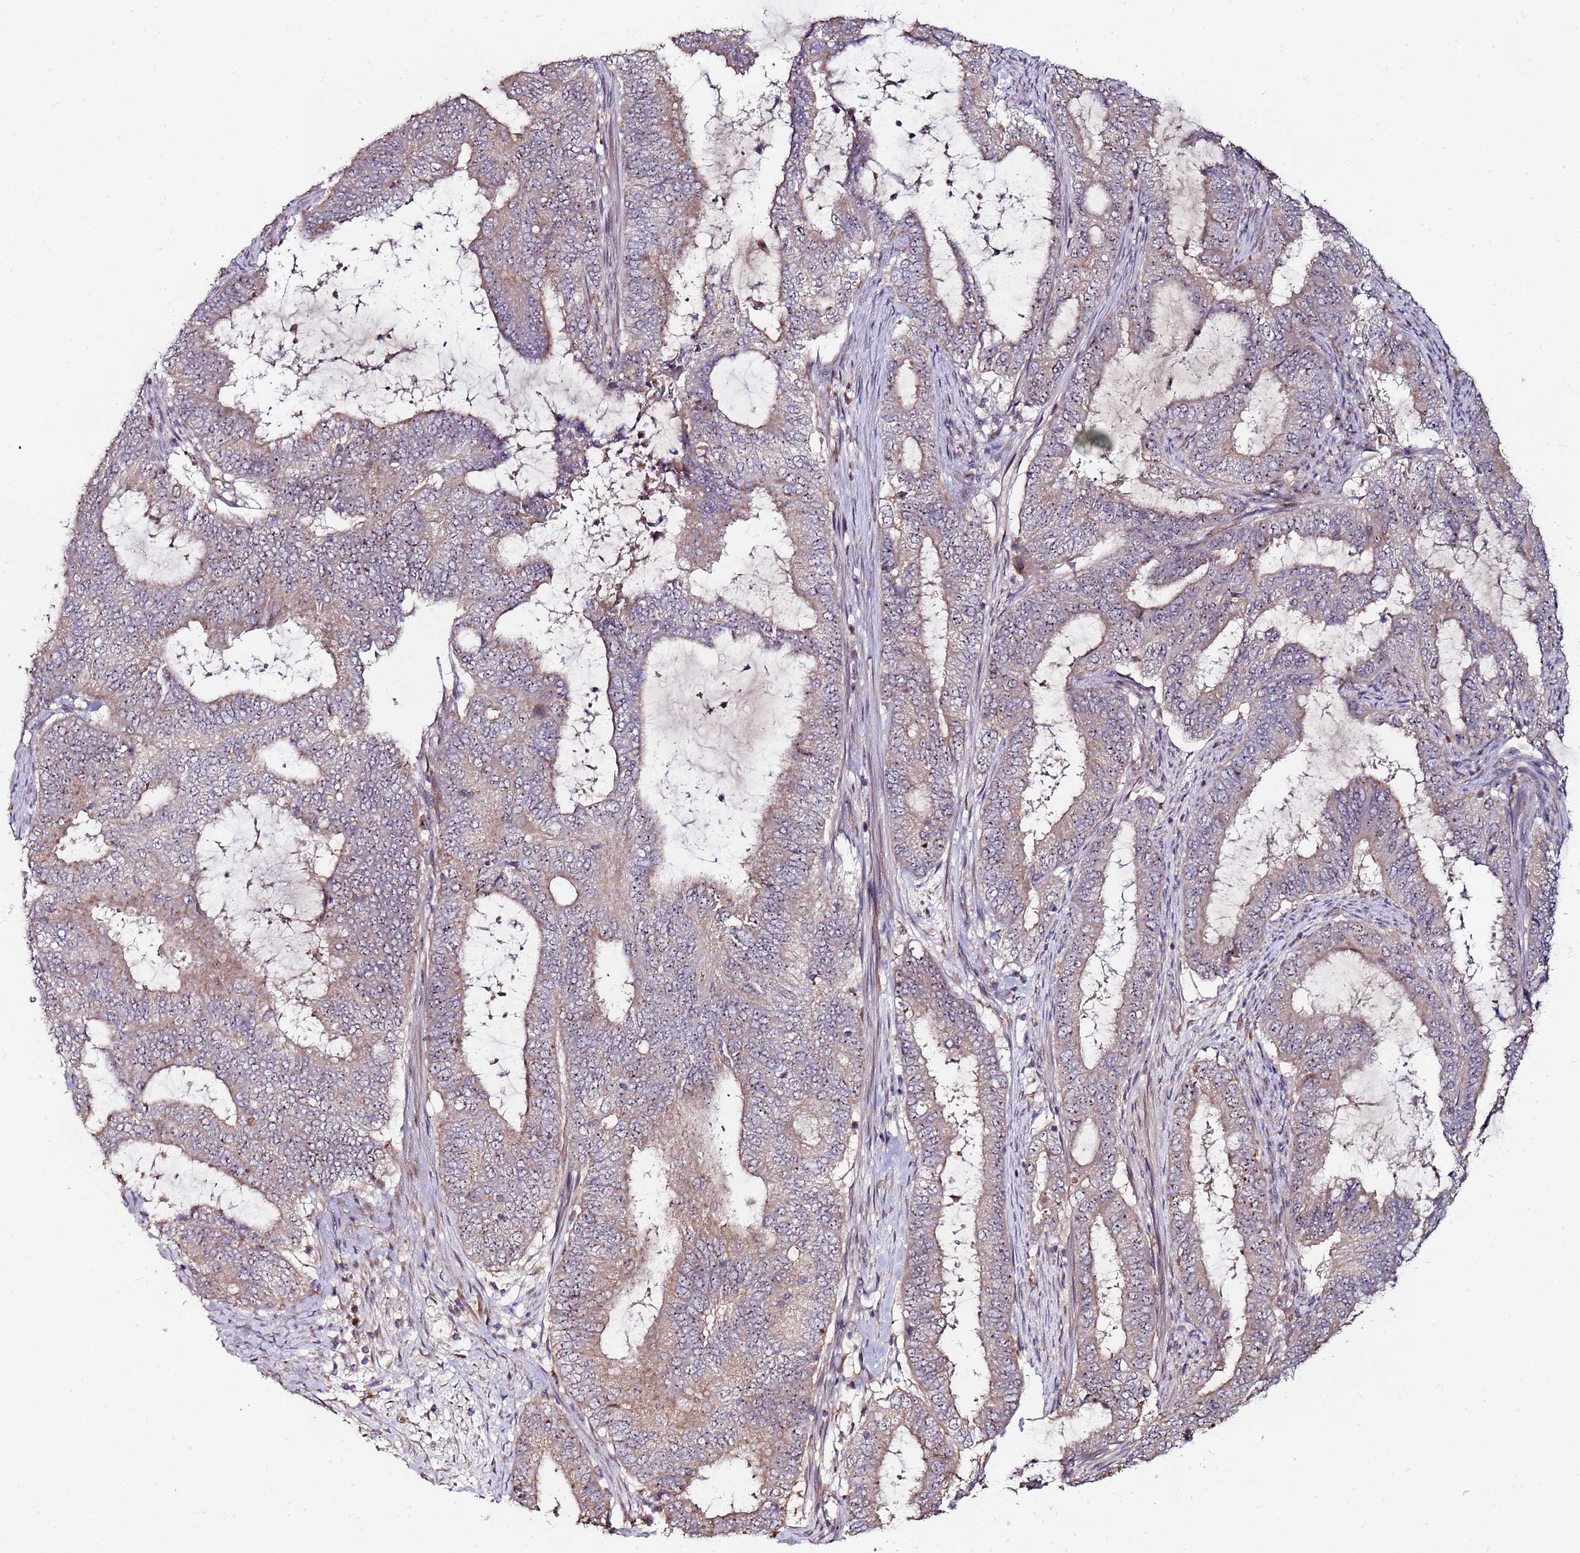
{"staining": {"intensity": "weak", "quantity": "25%-75%", "location": "cytoplasmic/membranous,nuclear"}, "tissue": "endometrial cancer", "cell_type": "Tumor cells", "image_type": "cancer", "snomed": [{"axis": "morphology", "description": "Adenocarcinoma, NOS"}, {"axis": "topography", "description": "Endometrium"}], "caption": "Immunohistochemical staining of adenocarcinoma (endometrial) reveals low levels of weak cytoplasmic/membranous and nuclear expression in approximately 25%-75% of tumor cells.", "gene": "KRI1", "patient": {"sex": "female", "age": 51}}